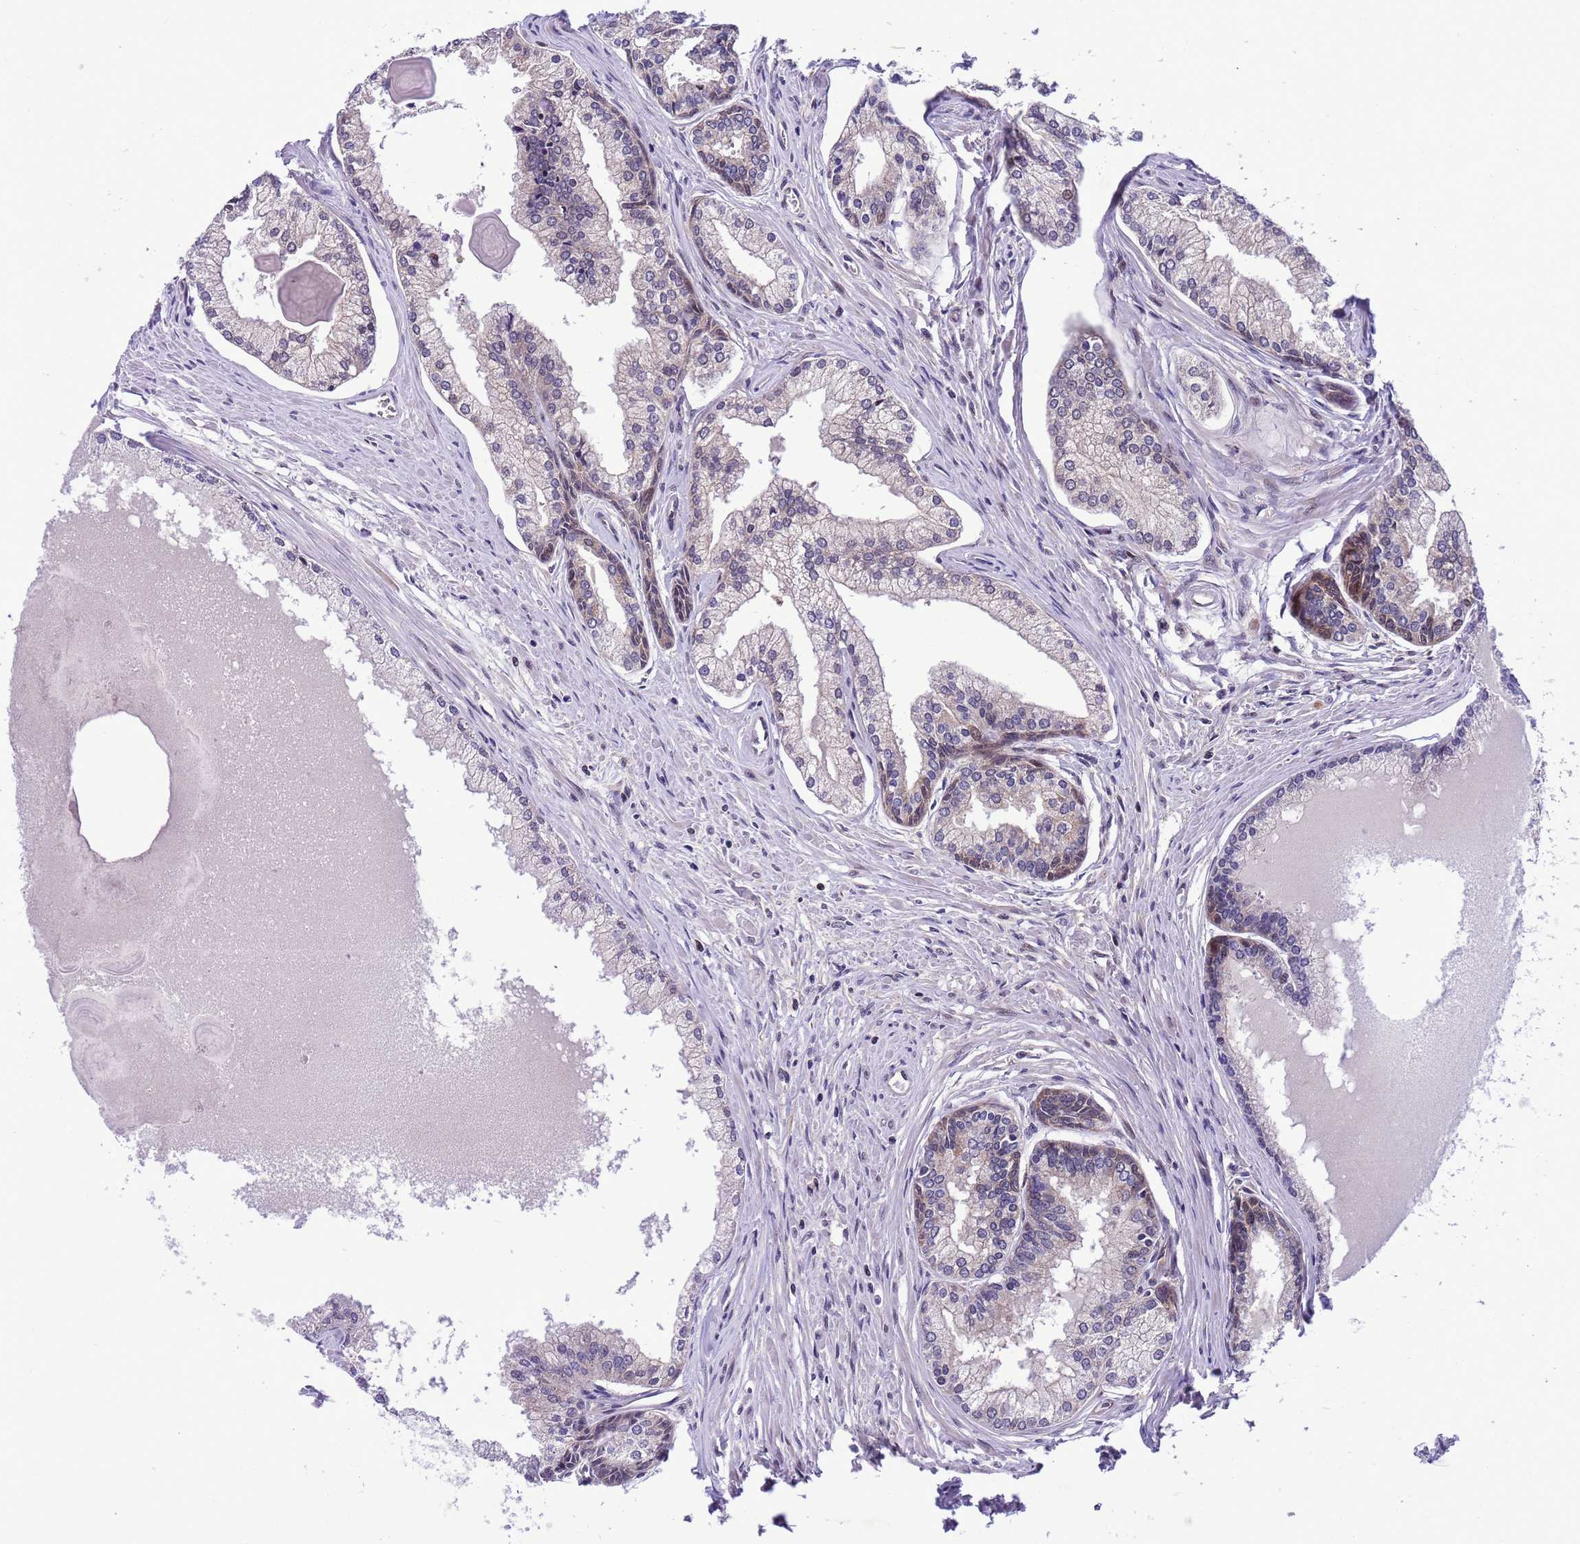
{"staining": {"intensity": "negative", "quantity": "none", "location": "none"}, "tissue": "prostate cancer", "cell_type": "Tumor cells", "image_type": "cancer", "snomed": [{"axis": "morphology", "description": "Adenocarcinoma, High grade"}, {"axis": "topography", "description": "Prostate"}], "caption": "The photomicrograph exhibits no staining of tumor cells in adenocarcinoma (high-grade) (prostate). (Brightfield microscopy of DAB IHC at high magnification).", "gene": "RASD1", "patient": {"sex": "male", "age": 68}}